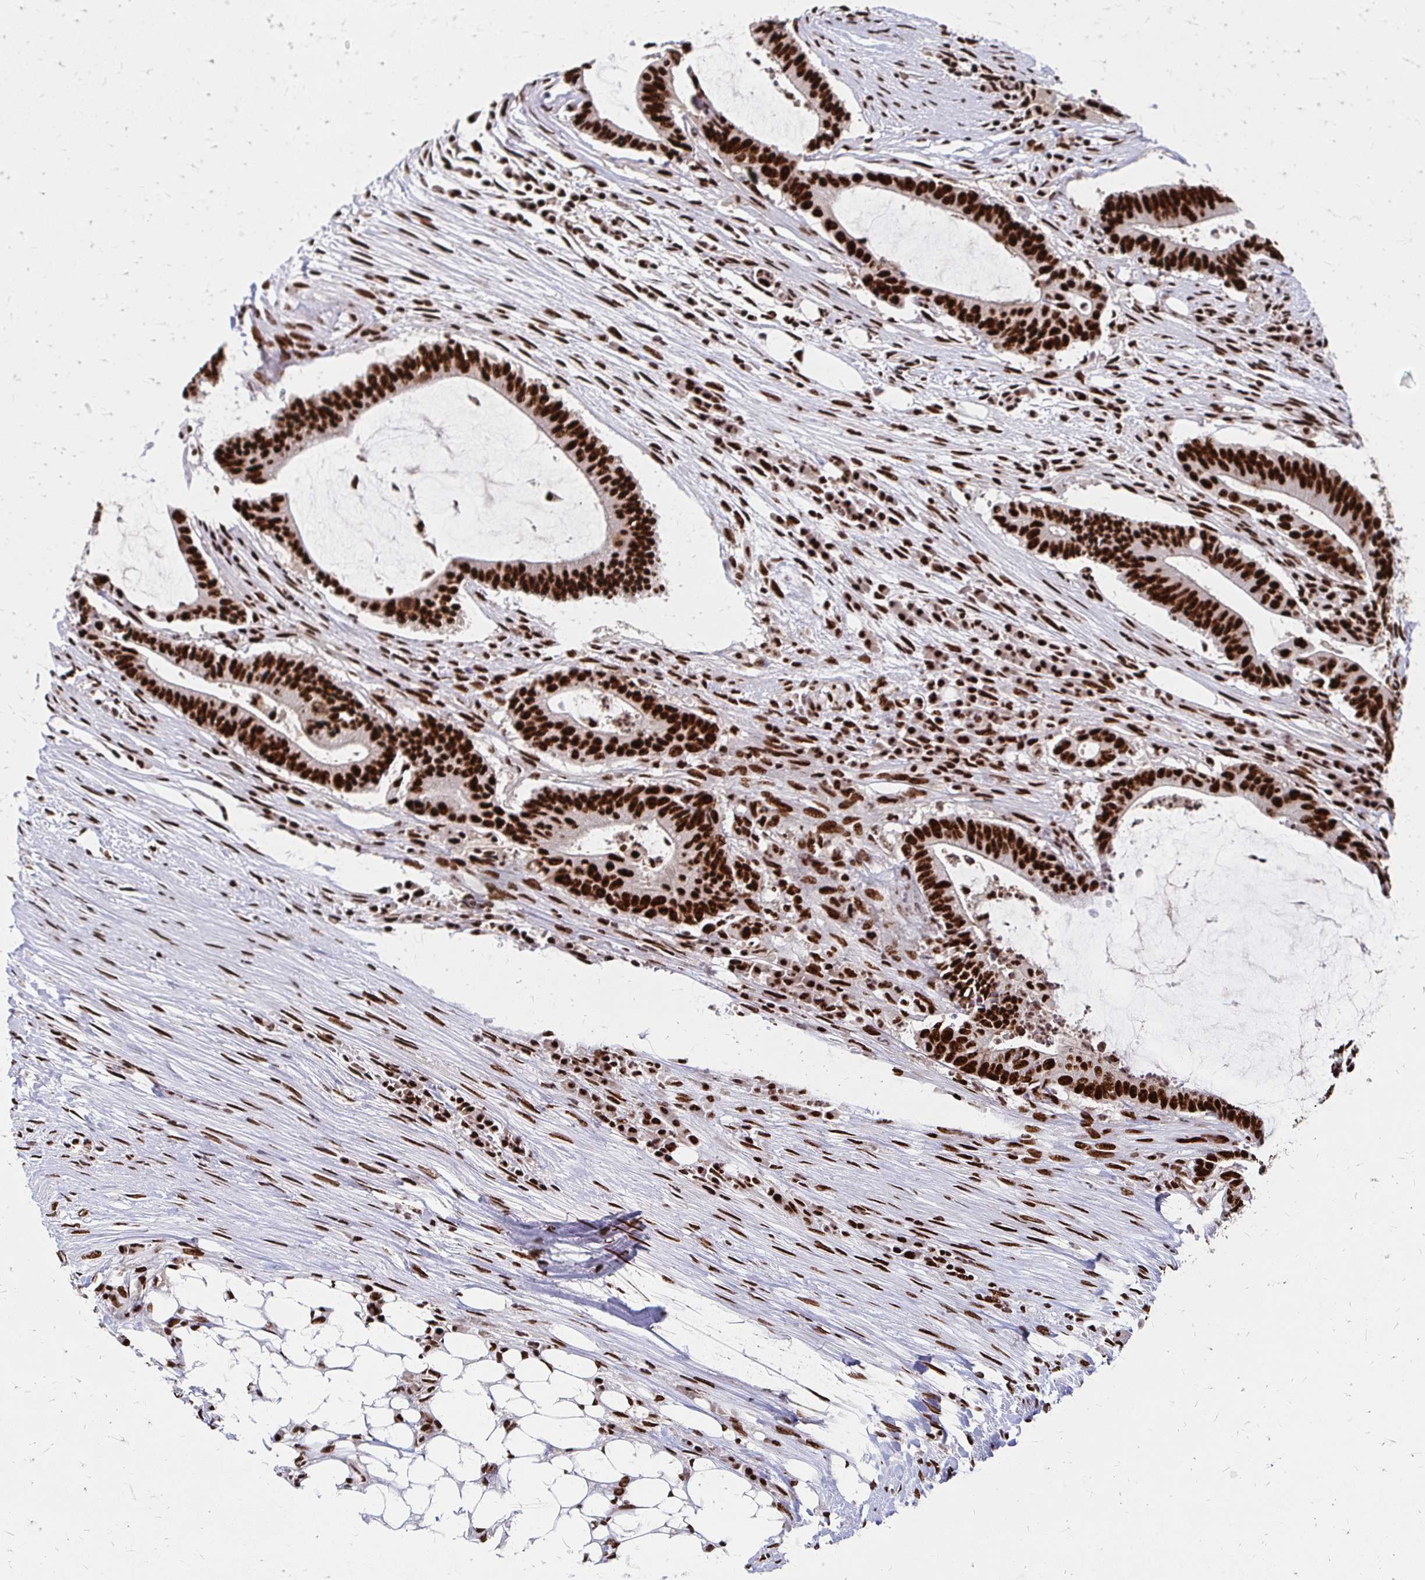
{"staining": {"intensity": "strong", "quantity": ">75%", "location": "nuclear"}, "tissue": "colorectal cancer", "cell_type": "Tumor cells", "image_type": "cancer", "snomed": [{"axis": "morphology", "description": "Adenocarcinoma, NOS"}, {"axis": "topography", "description": "Colon"}], "caption": "Immunohistochemistry staining of adenocarcinoma (colorectal), which reveals high levels of strong nuclear positivity in approximately >75% of tumor cells indicating strong nuclear protein positivity. The staining was performed using DAB (brown) for protein detection and nuclei were counterstained in hematoxylin (blue).", "gene": "CNKSR3", "patient": {"sex": "female", "age": 43}}